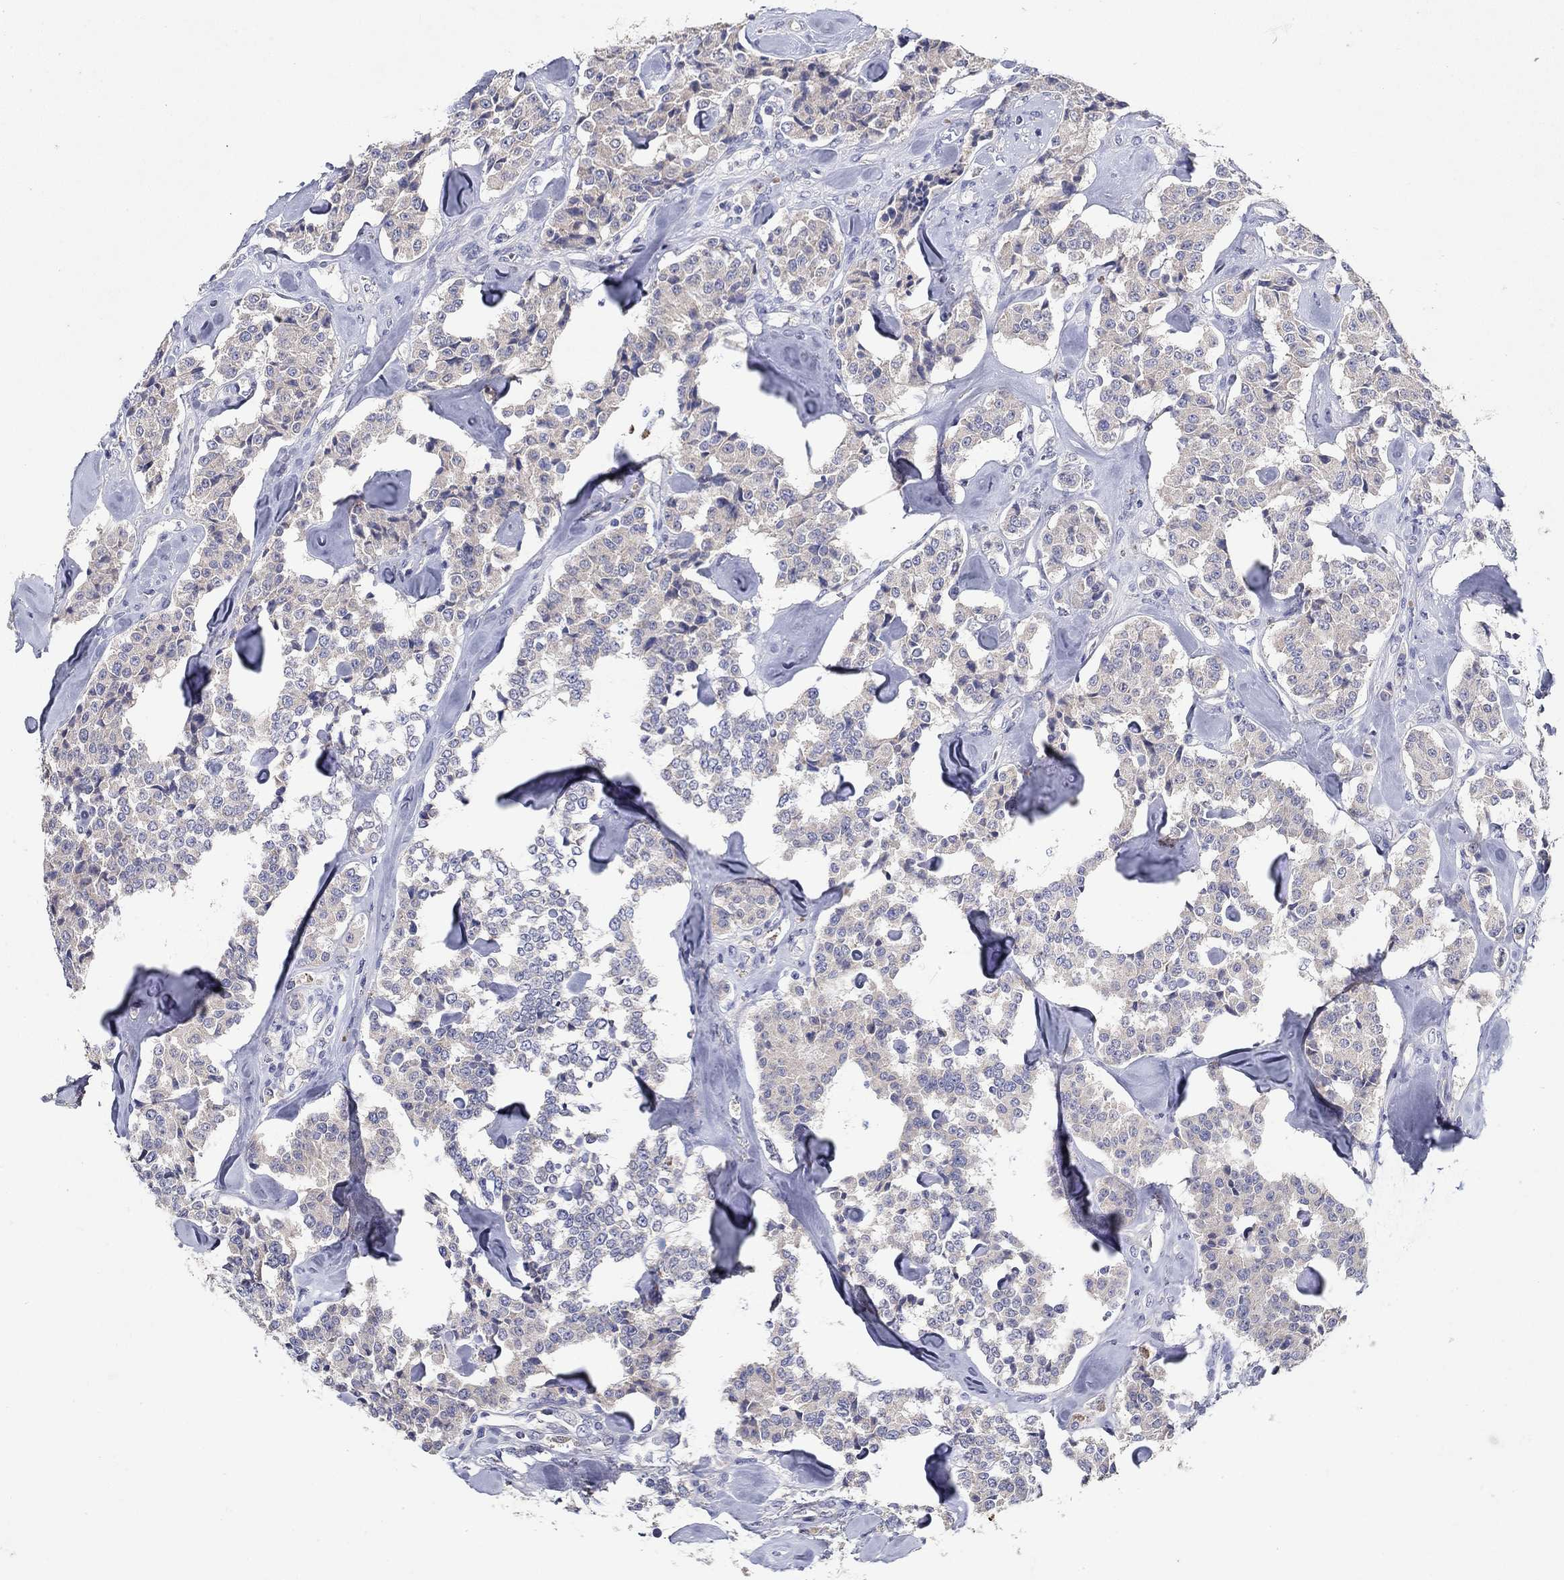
{"staining": {"intensity": "negative", "quantity": "none", "location": "none"}, "tissue": "carcinoid", "cell_type": "Tumor cells", "image_type": "cancer", "snomed": [{"axis": "morphology", "description": "Carcinoid, malignant, NOS"}, {"axis": "topography", "description": "Pancreas"}], "caption": "This is a image of IHC staining of malignant carcinoid, which shows no expression in tumor cells.", "gene": "PROZ", "patient": {"sex": "male", "age": 41}}